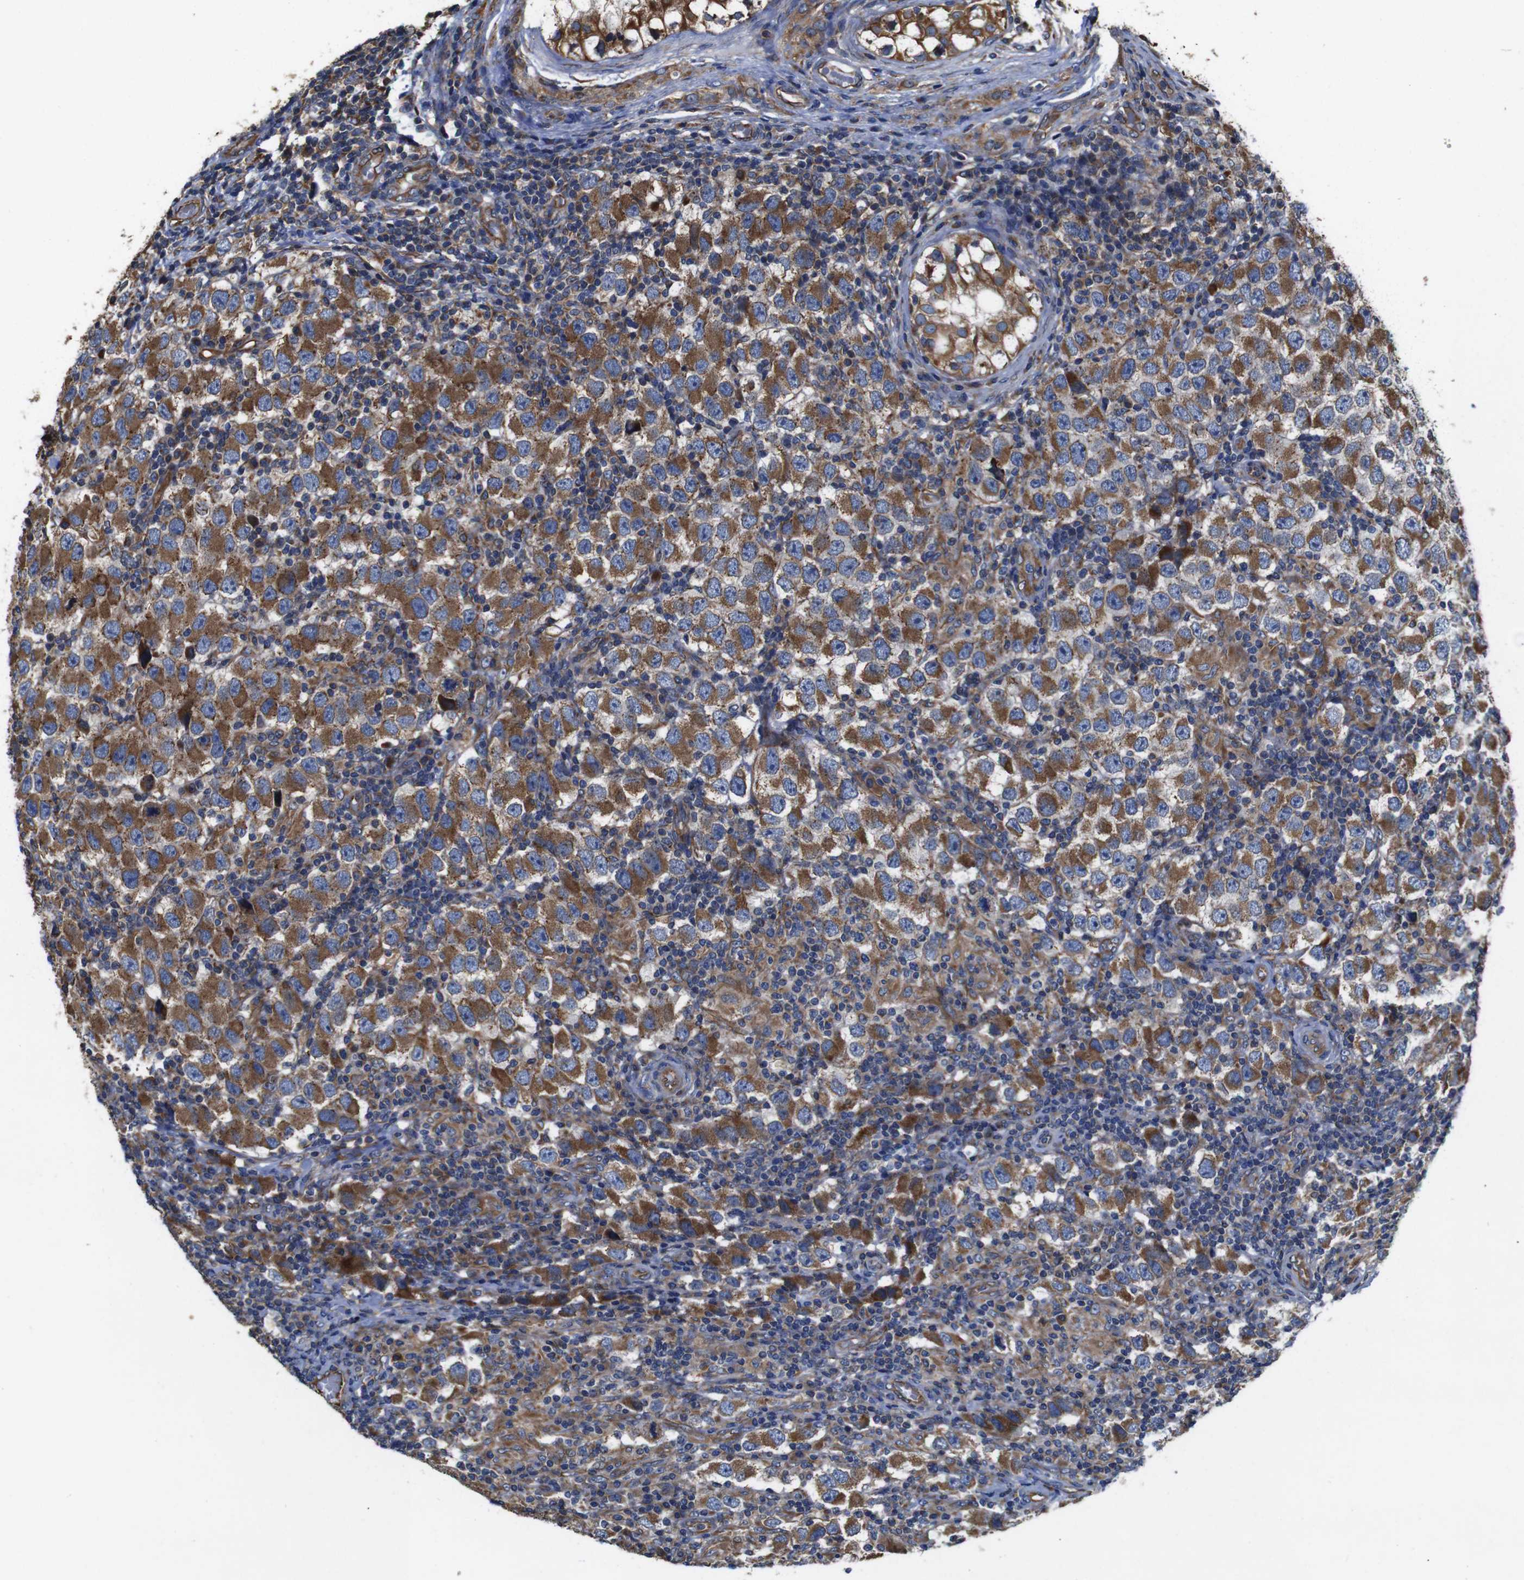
{"staining": {"intensity": "moderate", "quantity": ">75%", "location": "cytoplasmic/membranous"}, "tissue": "testis cancer", "cell_type": "Tumor cells", "image_type": "cancer", "snomed": [{"axis": "morphology", "description": "Carcinoma, Embryonal, NOS"}, {"axis": "topography", "description": "Testis"}], "caption": "A brown stain highlights moderate cytoplasmic/membranous expression of a protein in testis embryonal carcinoma tumor cells.", "gene": "POMK", "patient": {"sex": "male", "age": 21}}